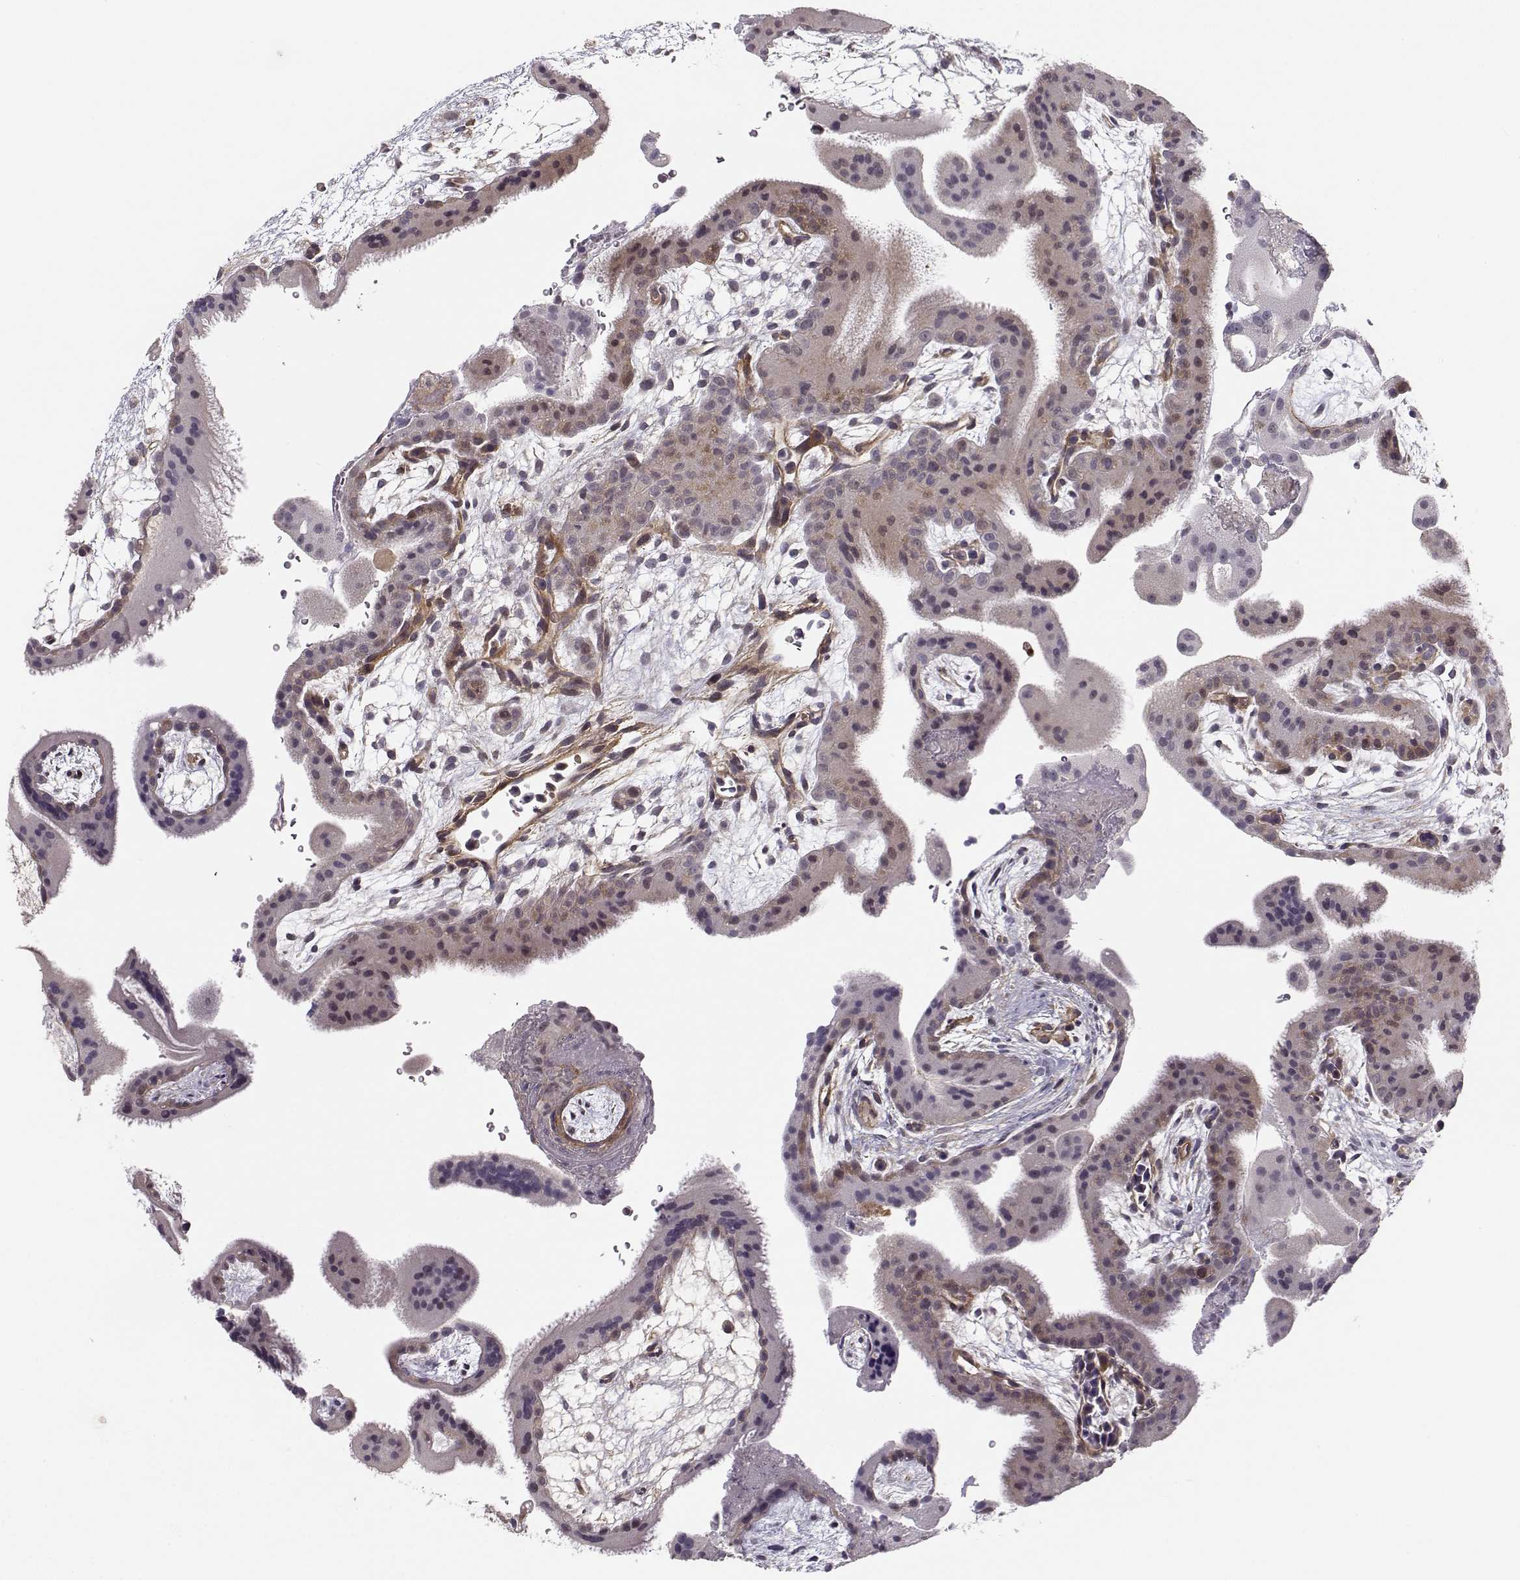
{"staining": {"intensity": "negative", "quantity": "none", "location": "none"}, "tissue": "placenta", "cell_type": "Decidual cells", "image_type": "normal", "snomed": [{"axis": "morphology", "description": "Normal tissue, NOS"}, {"axis": "topography", "description": "Placenta"}], "caption": "Photomicrograph shows no protein positivity in decidual cells of unremarkable placenta. (Brightfield microscopy of DAB (3,3'-diaminobenzidine) immunohistochemistry at high magnification).", "gene": "RGS9BP", "patient": {"sex": "female", "age": 19}}